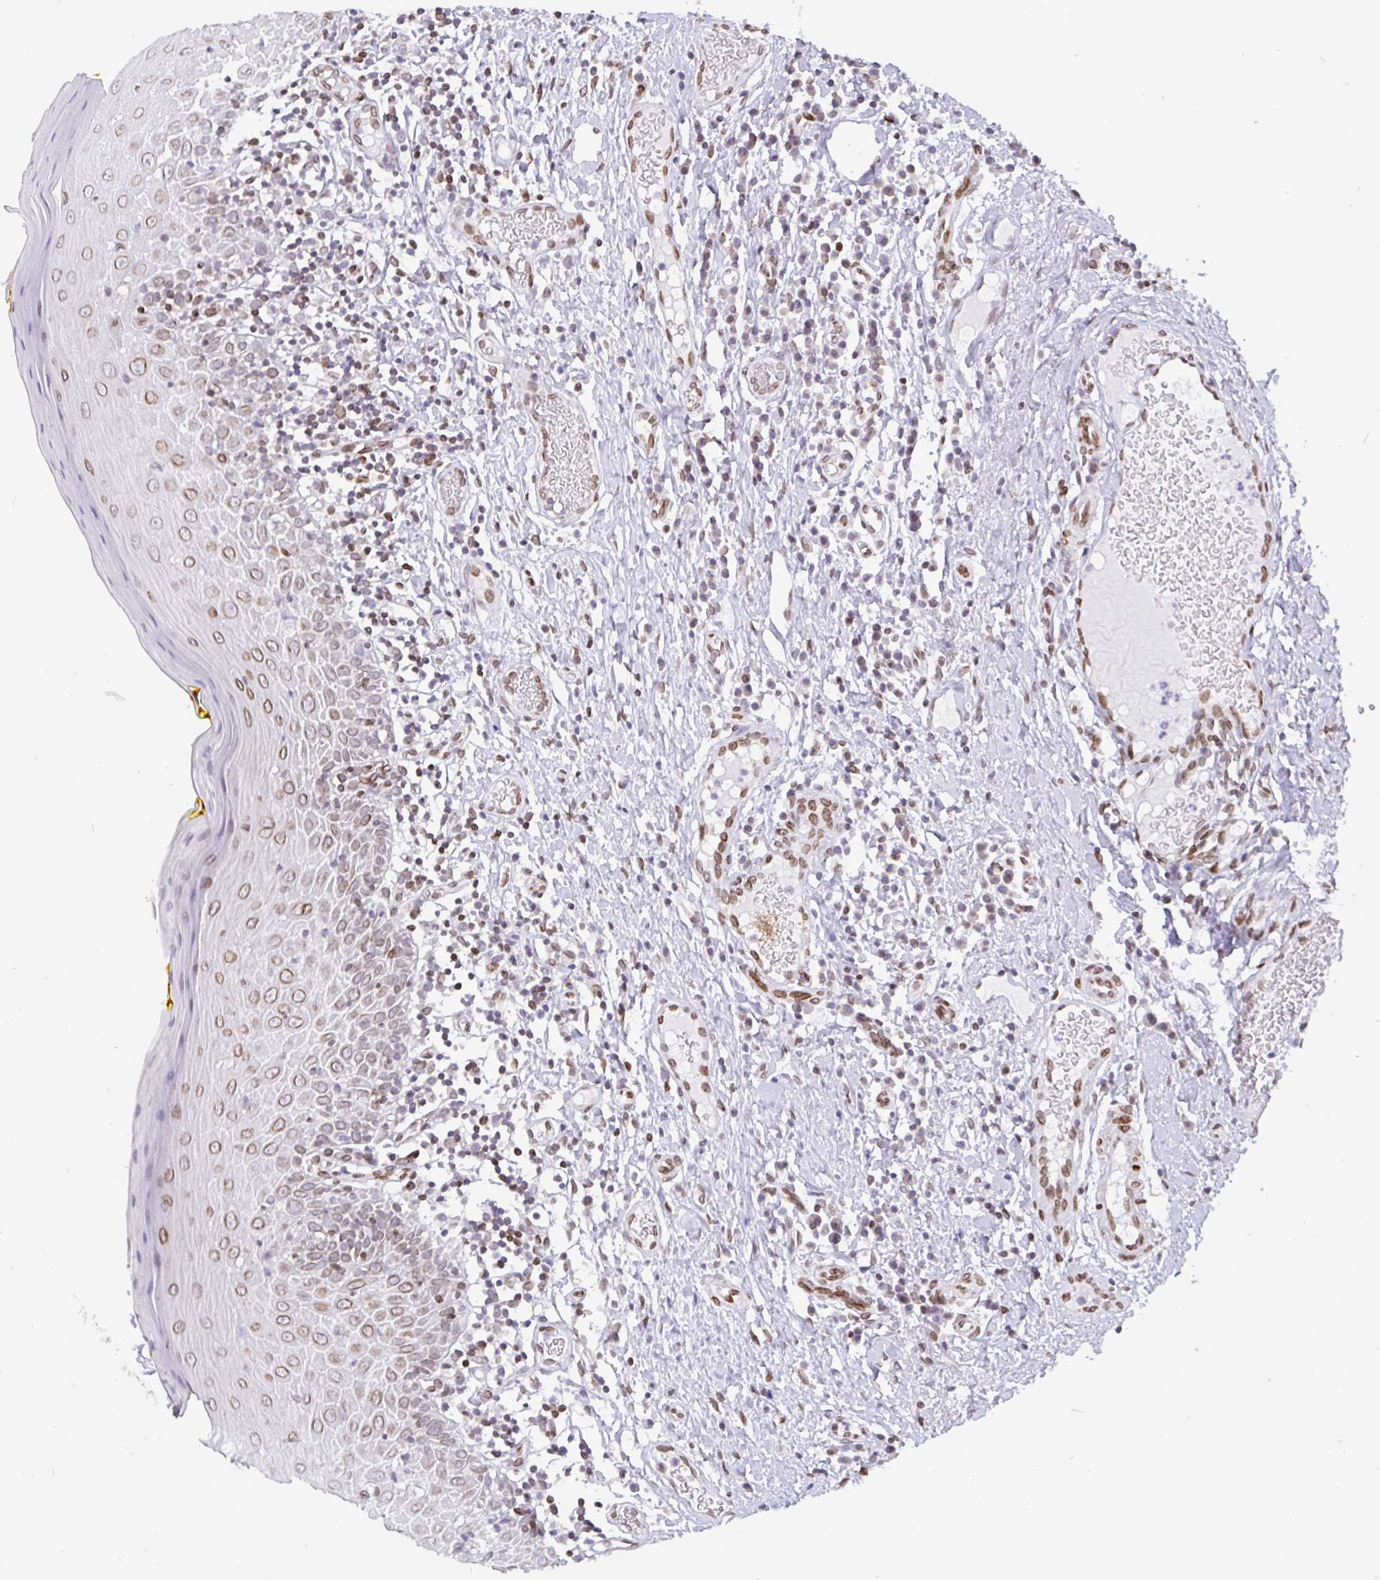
{"staining": {"intensity": "moderate", "quantity": ">75%", "location": "cytoplasmic/membranous,nuclear"}, "tissue": "oral mucosa", "cell_type": "Squamous epithelial cells", "image_type": "normal", "snomed": [{"axis": "morphology", "description": "Normal tissue, NOS"}, {"axis": "topography", "description": "Oral tissue"}, {"axis": "topography", "description": "Tounge, NOS"}], "caption": "A high-resolution micrograph shows immunohistochemistry (IHC) staining of unremarkable oral mucosa, which exhibits moderate cytoplasmic/membranous,nuclear staining in about >75% of squamous epithelial cells. The staining is performed using DAB brown chromogen to label protein expression. The nuclei are counter-stained blue using hematoxylin.", "gene": "EMD", "patient": {"sex": "female", "age": 58}}